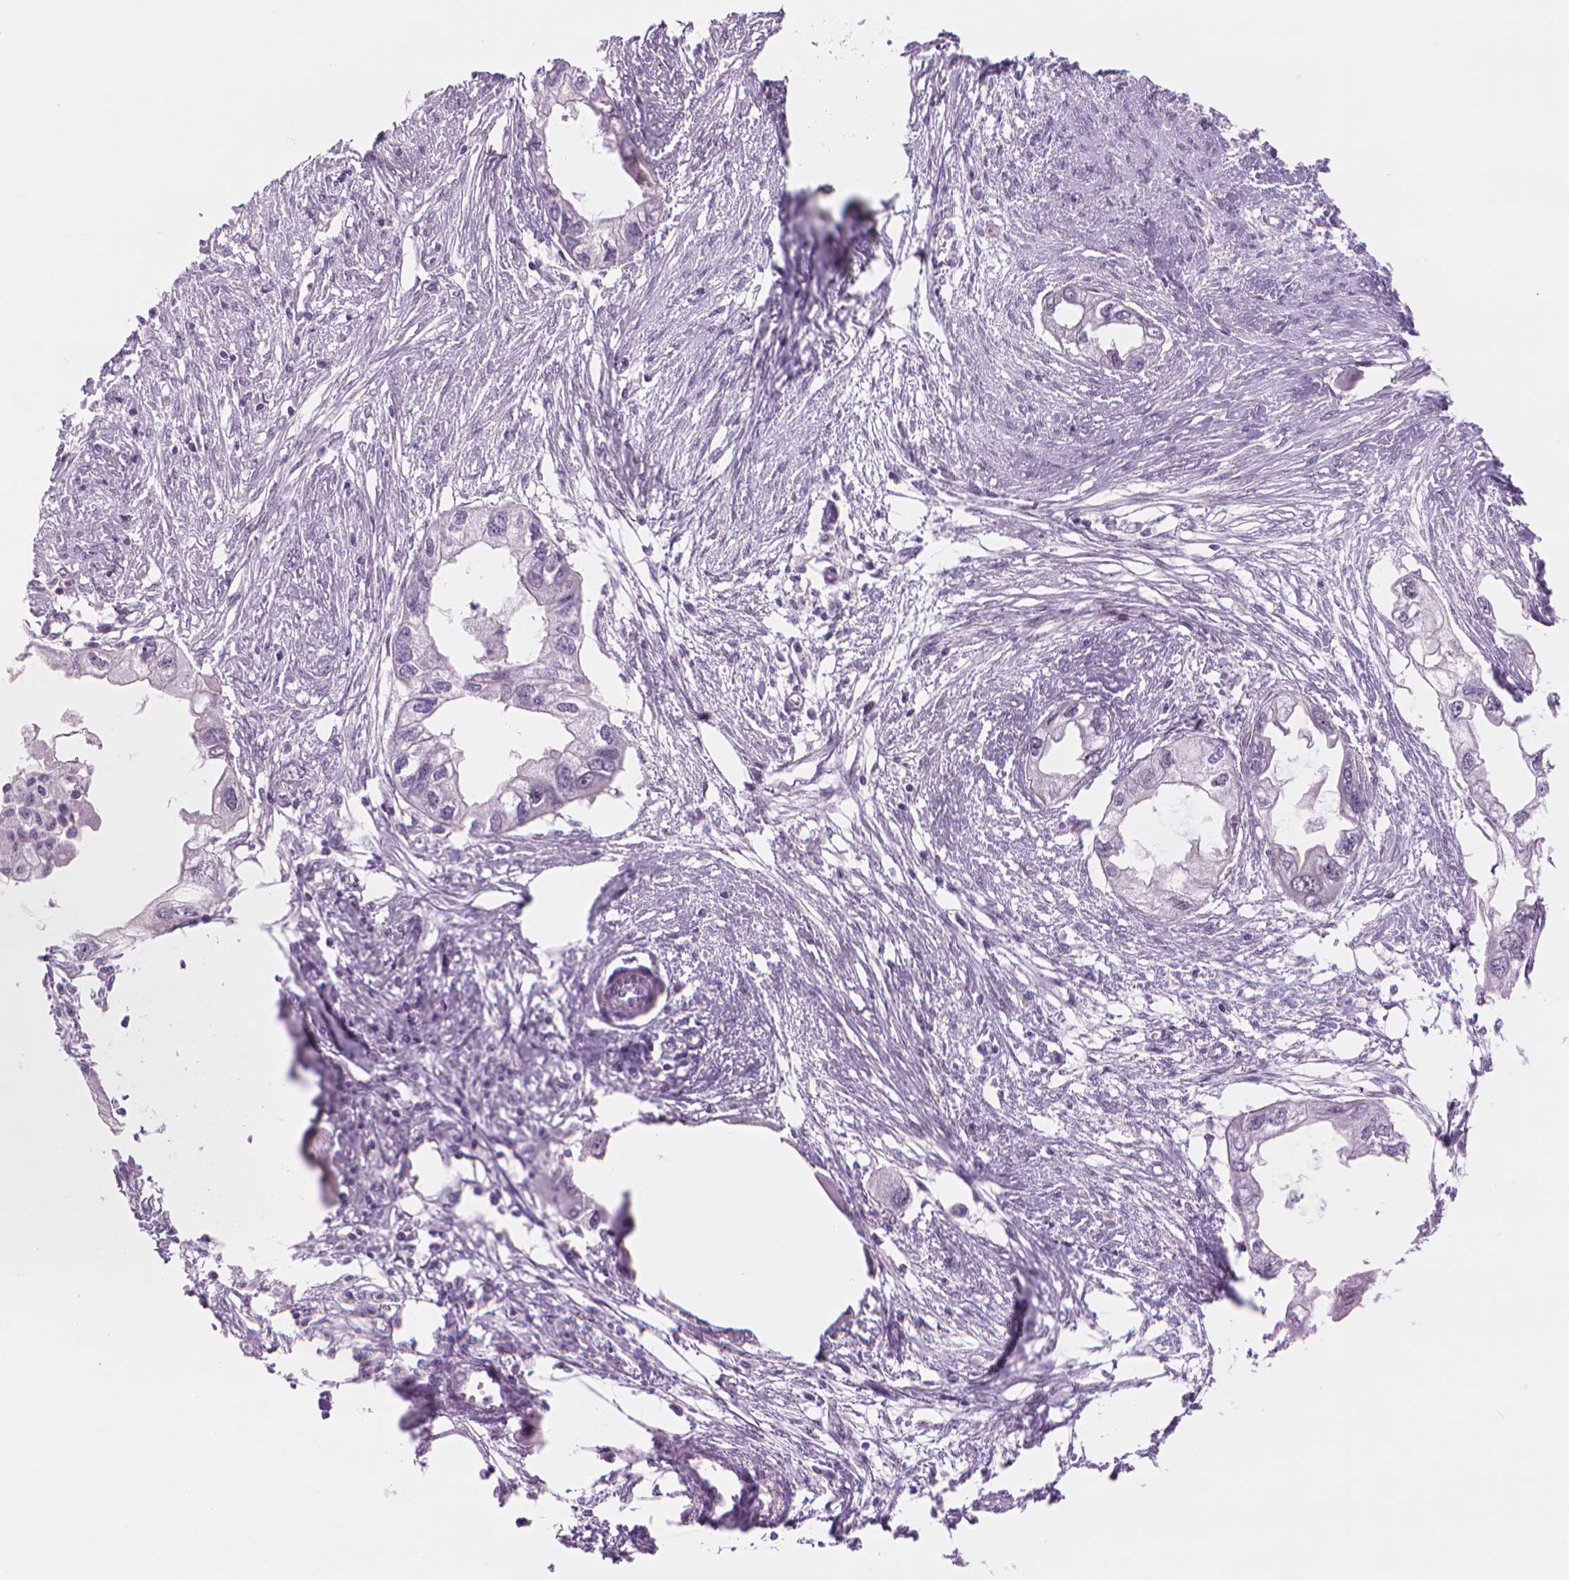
{"staining": {"intensity": "negative", "quantity": "none", "location": "none"}, "tissue": "endometrial cancer", "cell_type": "Tumor cells", "image_type": "cancer", "snomed": [{"axis": "morphology", "description": "Adenocarcinoma, NOS"}, {"axis": "morphology", "description": "Adenocarcinoma, metastatic, NOS"}, {"axis": "topography", "description": "Adipose tissue"}, {"axis": "topography", "description": "Endometrium"}], "caption": "A micrograph of human endometrial adenocarcinoma is negative for staining in tumor cells.", "gene": "POLR3D", "patient": {"sex": "female", "age": 67}}